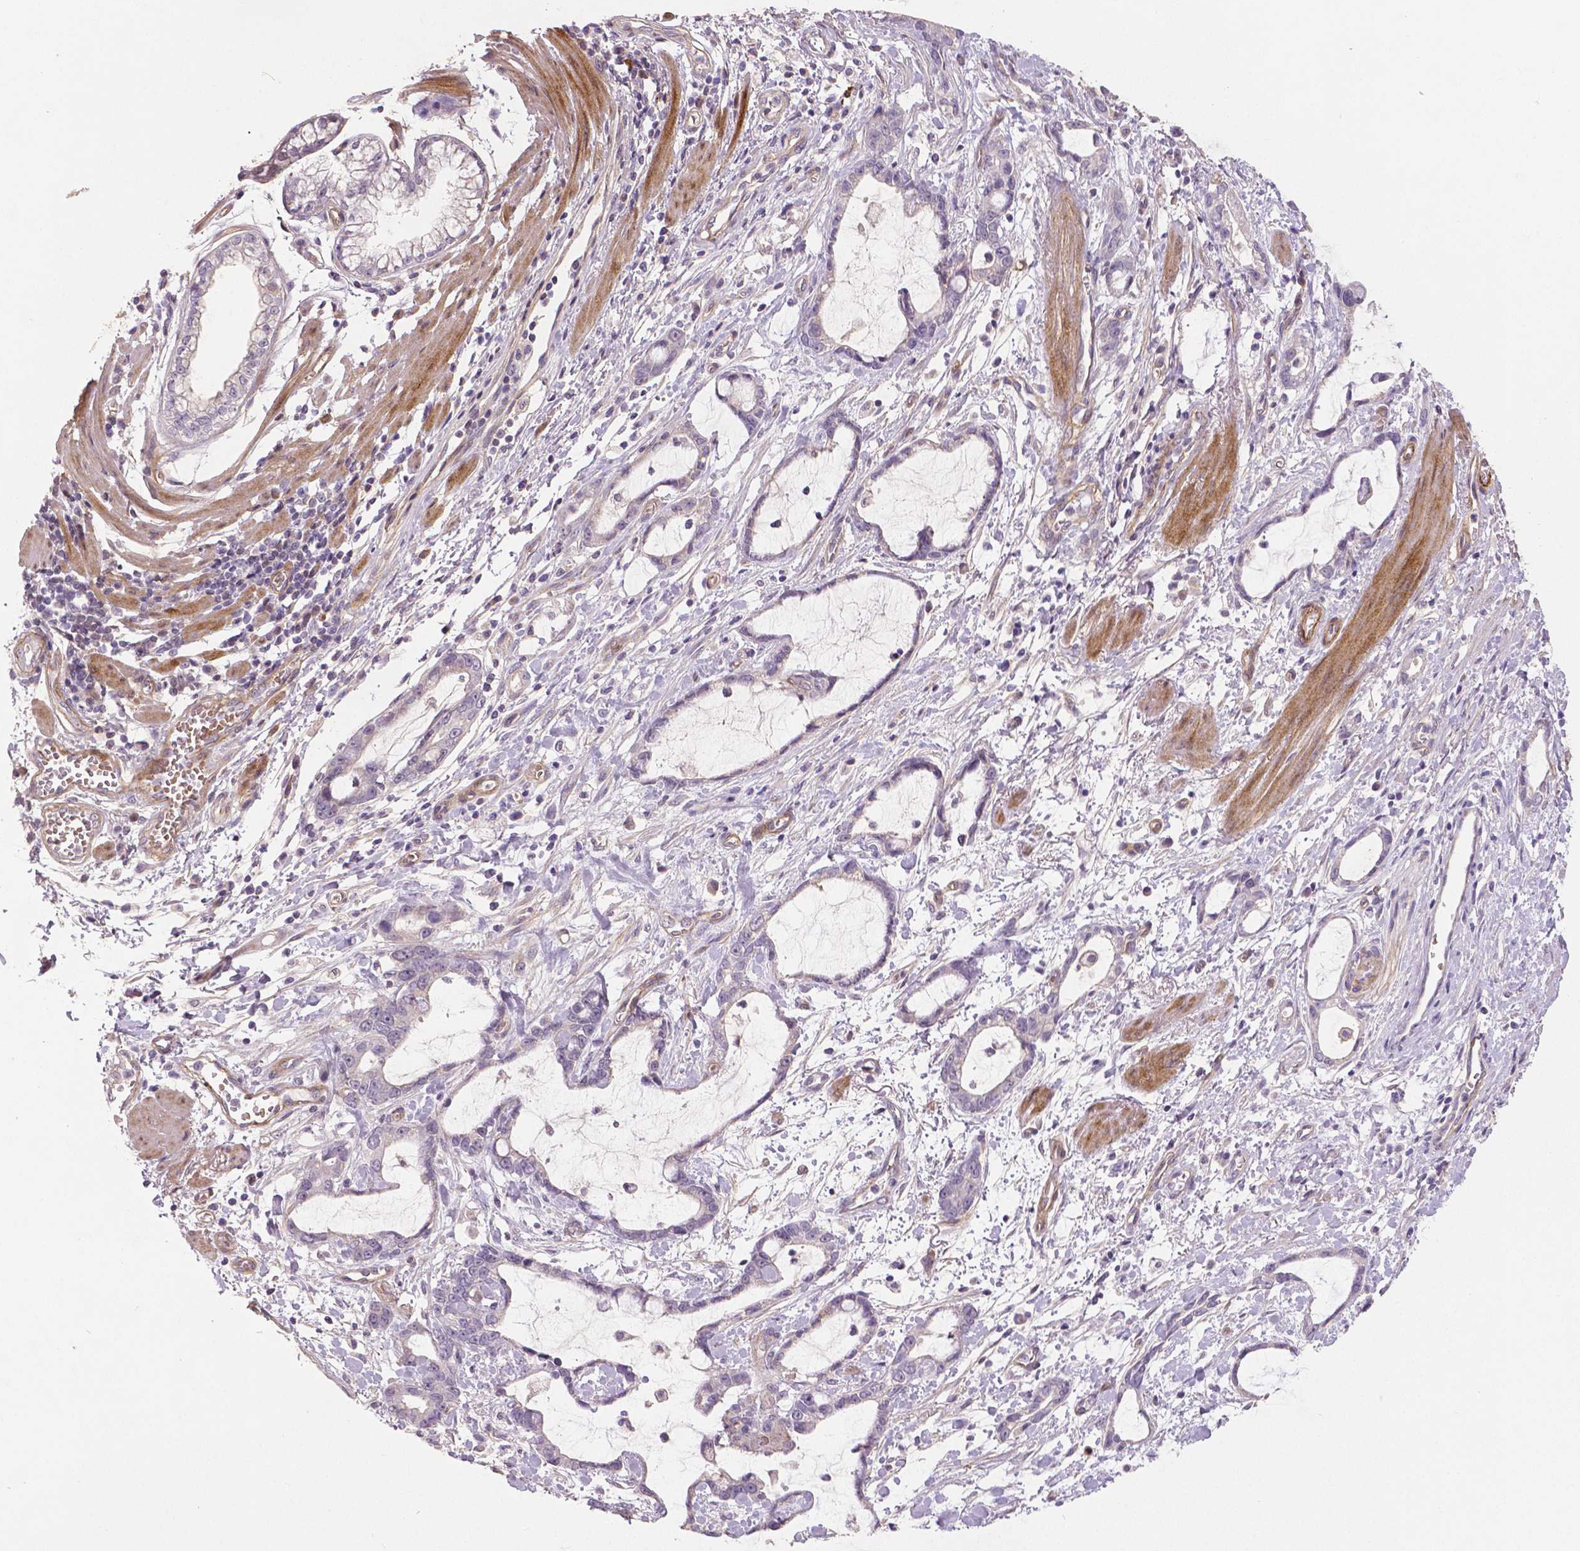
{"staining": {"intensity": "negative", "quantity": "none", "location": "none"}, "tissue": "stomach cancer", "cell_type": "Tumor cells", "image_type": "cancer", "snomed": [{"axis": "morphology", "description": "Adenocarcinoma, NOS"}, {"axis": "topography", "description": "Stomach"}], "caption": "IHC image of adenocarcinoma (stomach) stained for a protein (brown), which exhibits no staining in tumor cells.", "gene": "FLT1", "patient": {"sex": "male", "age": 55}}